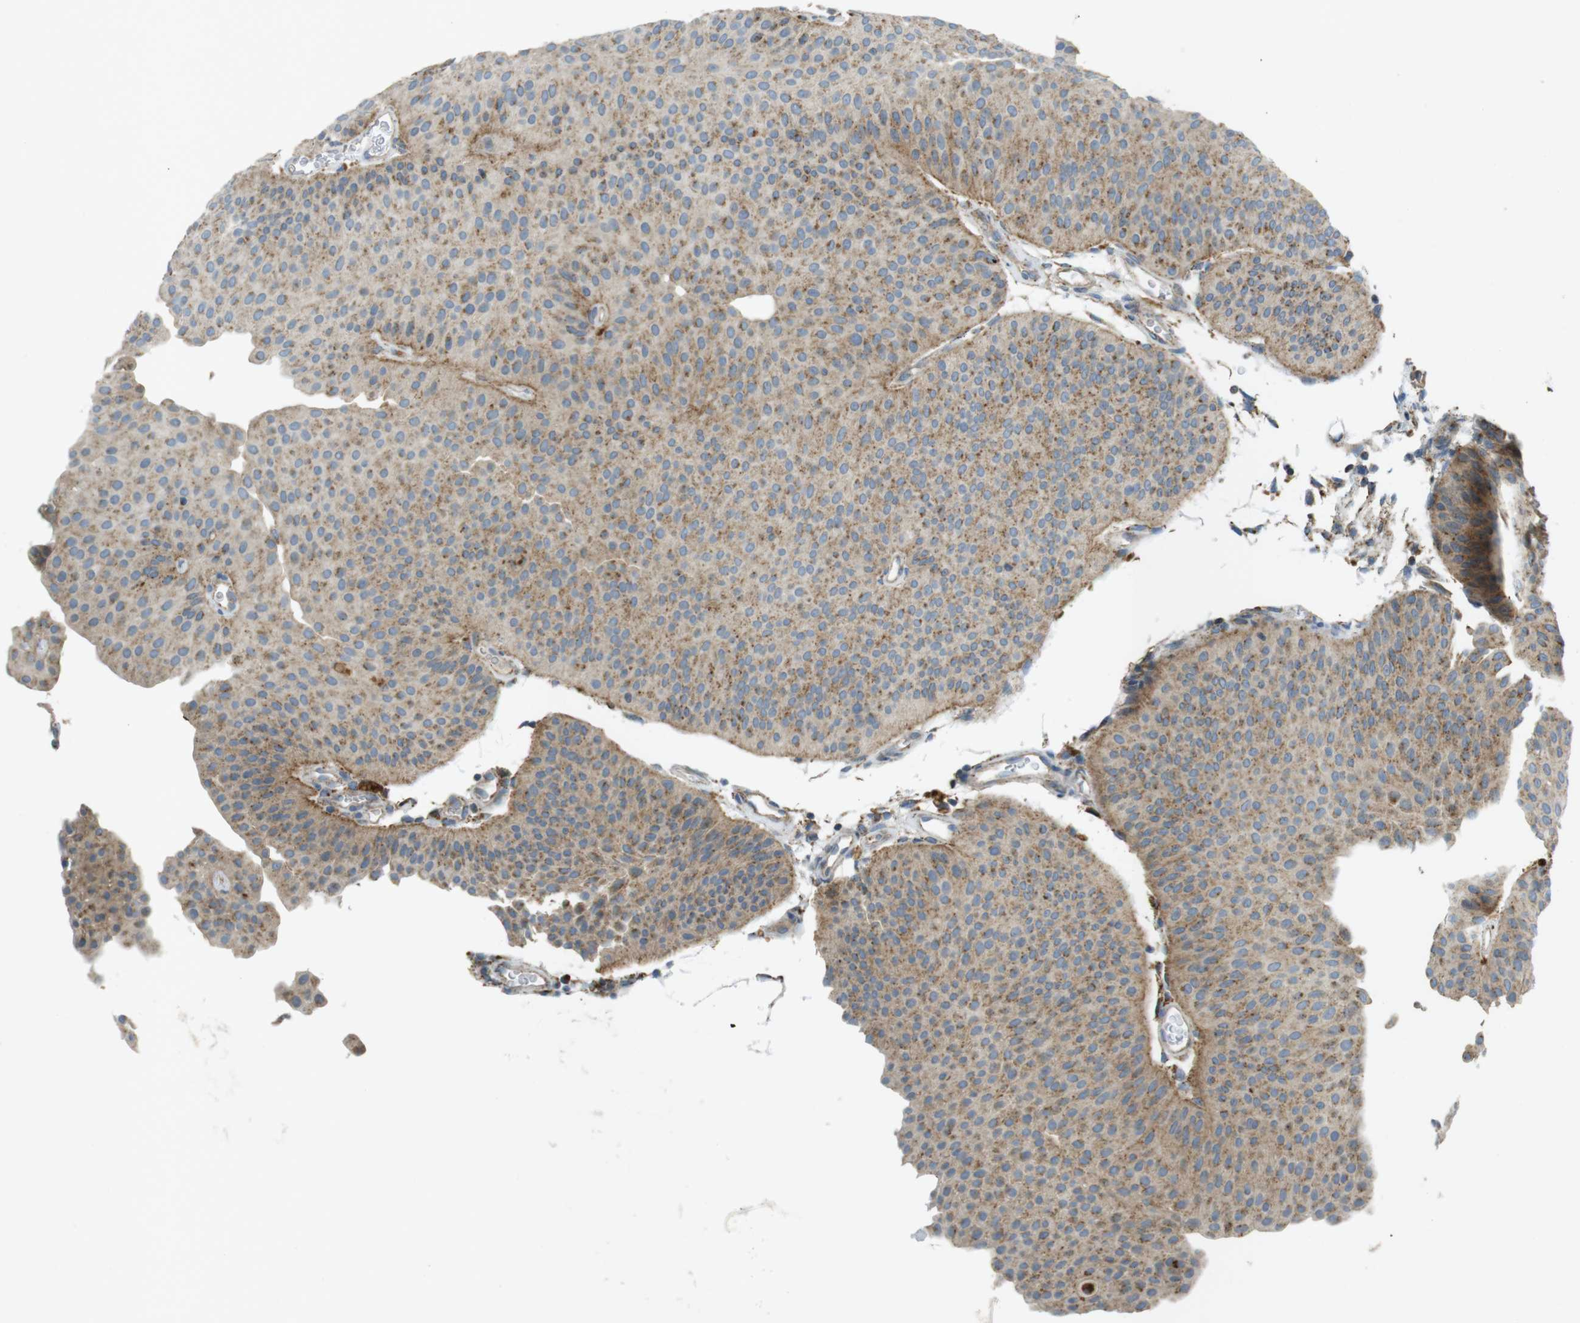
{"staining": {"intensity": "moderate", "quantity": ">75%", "location": "cytoplasmic/membranous"}, "tissue": "urothelial cancer", "cell_type": "Tumor cells", "image_type": "cancer", "snomed": [{"axis": "morphology", "description": "Urothelial carcinoma, Low grade"}, {"axis": "topography", "description": "Urinary bladder"}], "caption": "This photomicrograph demonstrates immunohistochemistry staining of human low-grade urothelial carcinoma, with medium moderate cytoplasmic/membranous expression in approximately >75% of tumor cells.", "gene": "LAMP1", "patient": {"sex": "female", "age": 60}}